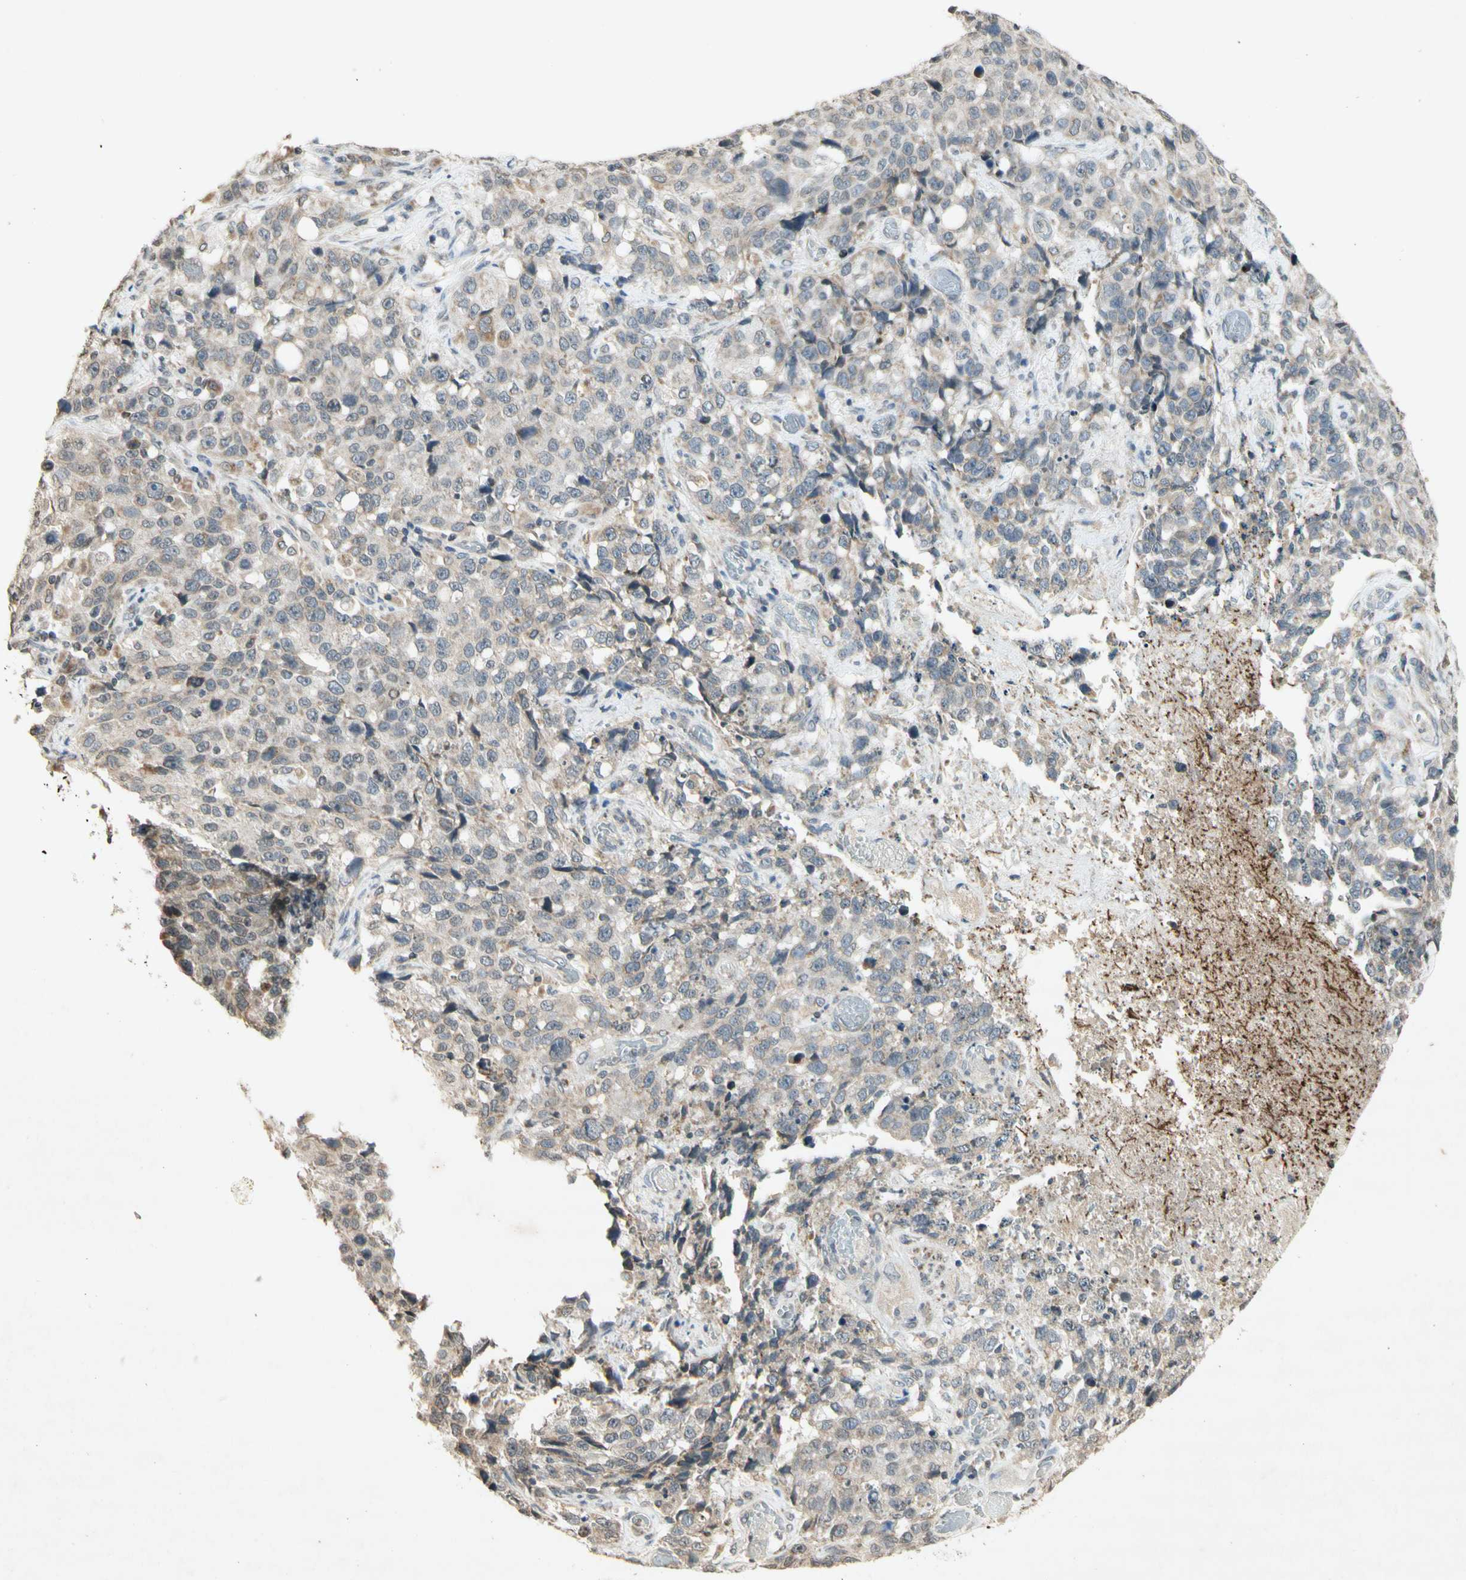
{"staining": {"intensity": "weak", "quantity": "25%-75%", "location": "cytoplasmic/membranous"}, "tissue": "stomach cancer", "cell_type": "Tumor cells", "image_type": "cancer", "snomed": [{"axis": "morphology", "description": "Normal tissue, NOS"}, {"axis": "morphology", "description": "Adenocarcinoma, NOS"}, {"axis": "topography", "description": "Stomach"}], "caption": "Protein staining demonstrates weak cytoplasmic/membranous staining in about 25%-75% of tumor cells in stomach cancer (adenocarcinoma). (Brightfield microscopy of DAB IHC at high magnification).", "gene": "CCNI", "patient": {"sex": "male", "age": 48}}